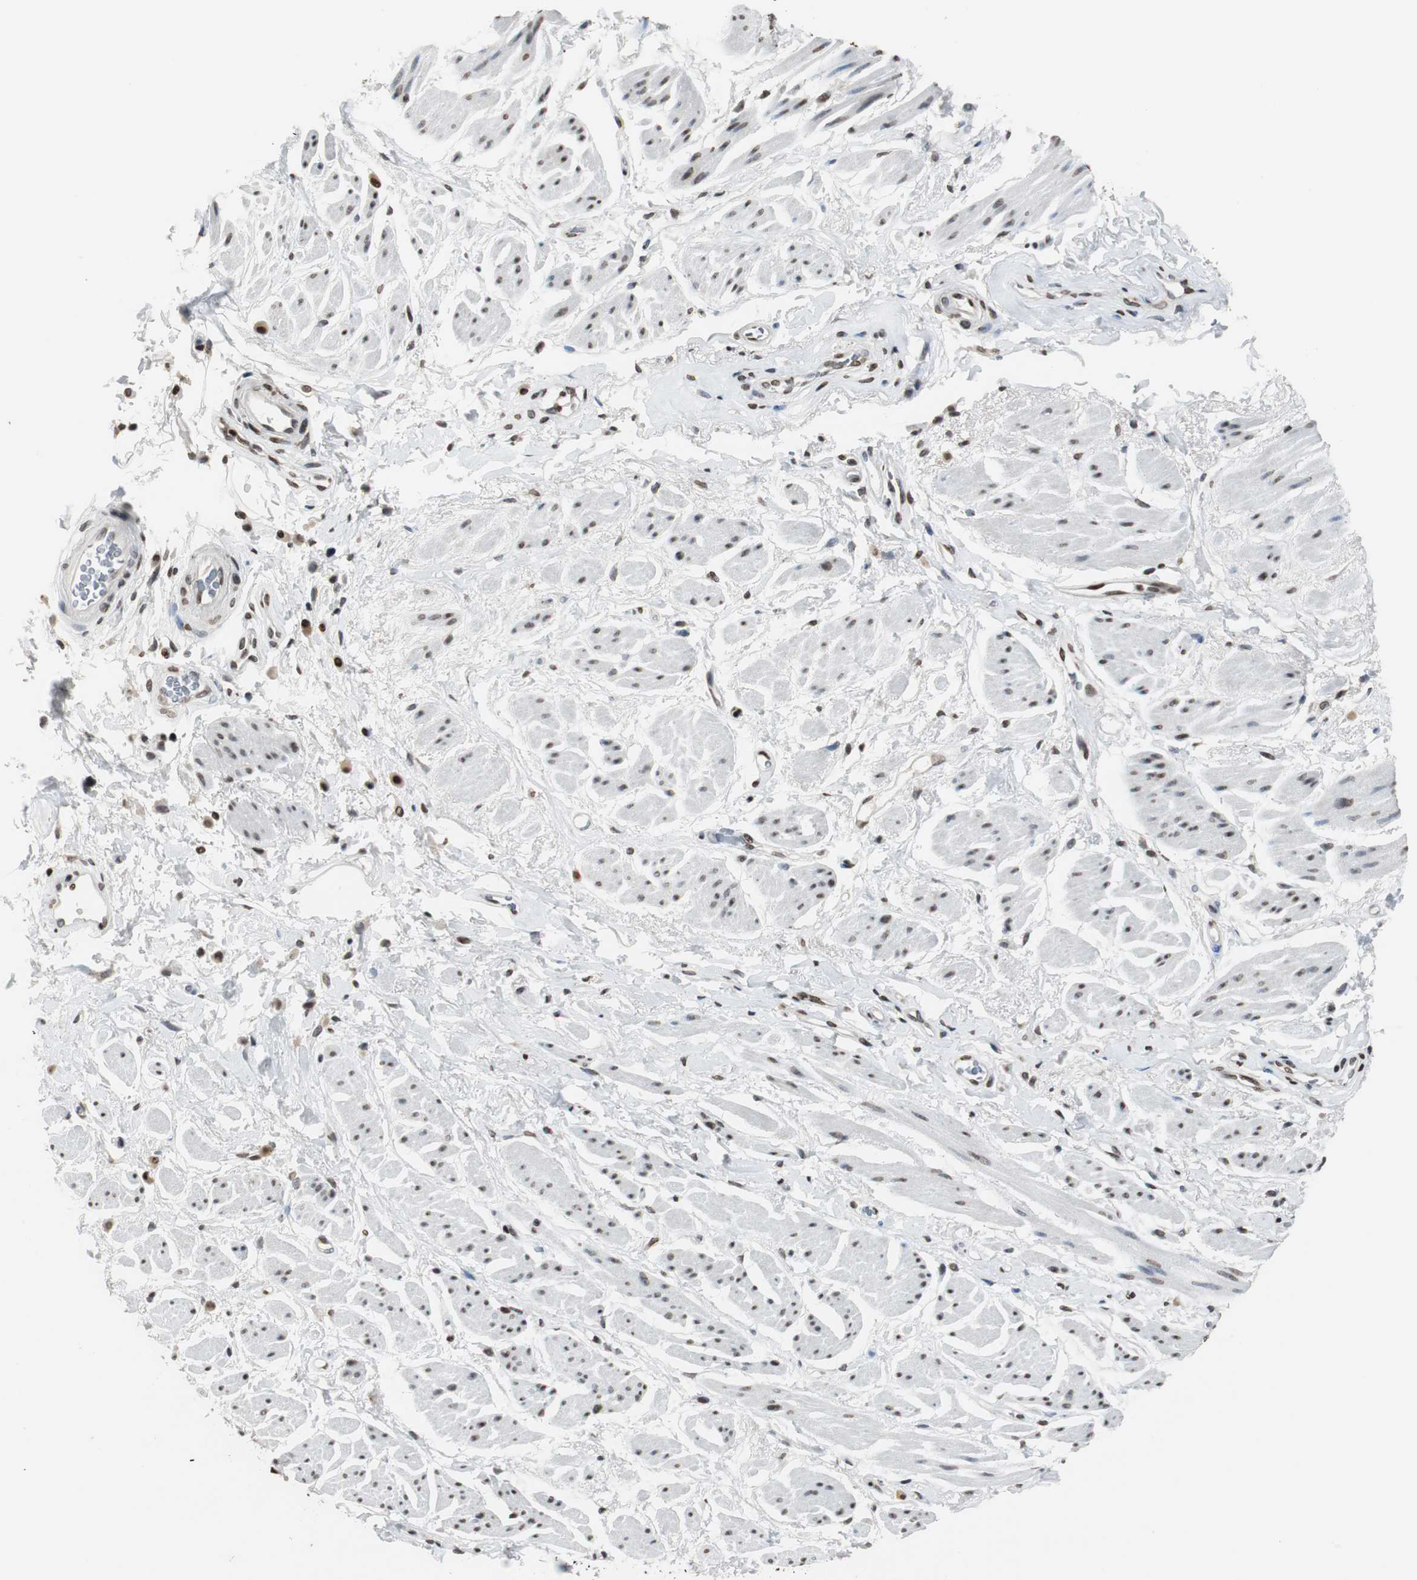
{"staining": {"intensity": "moderate", "quantity": ">75%", "location": "nuclear"}, "tissue": "adipose tissue", "cell_type": "Adipocytes", "image_type": "normal", "snomed": [{"axis": "morphology", "description": "Normal tissue, NOS"}, {"axis": "topography", "description": "Soft tissue"}, {"axis": "topography", "description": "Peripheral nerve tissue"}], "caption": "Protein analysis of normal adipose tissue demonstrates moderate nuclear staining in about >75% of adipocytes. The staining was performed using DAB to visualize the protein expression in brown, while the nuclei were stained in blue with hematoxylin (Magnification: 20x).", "gene": "PAXIP1", "patient": {"sex": "female", "age": 71}}